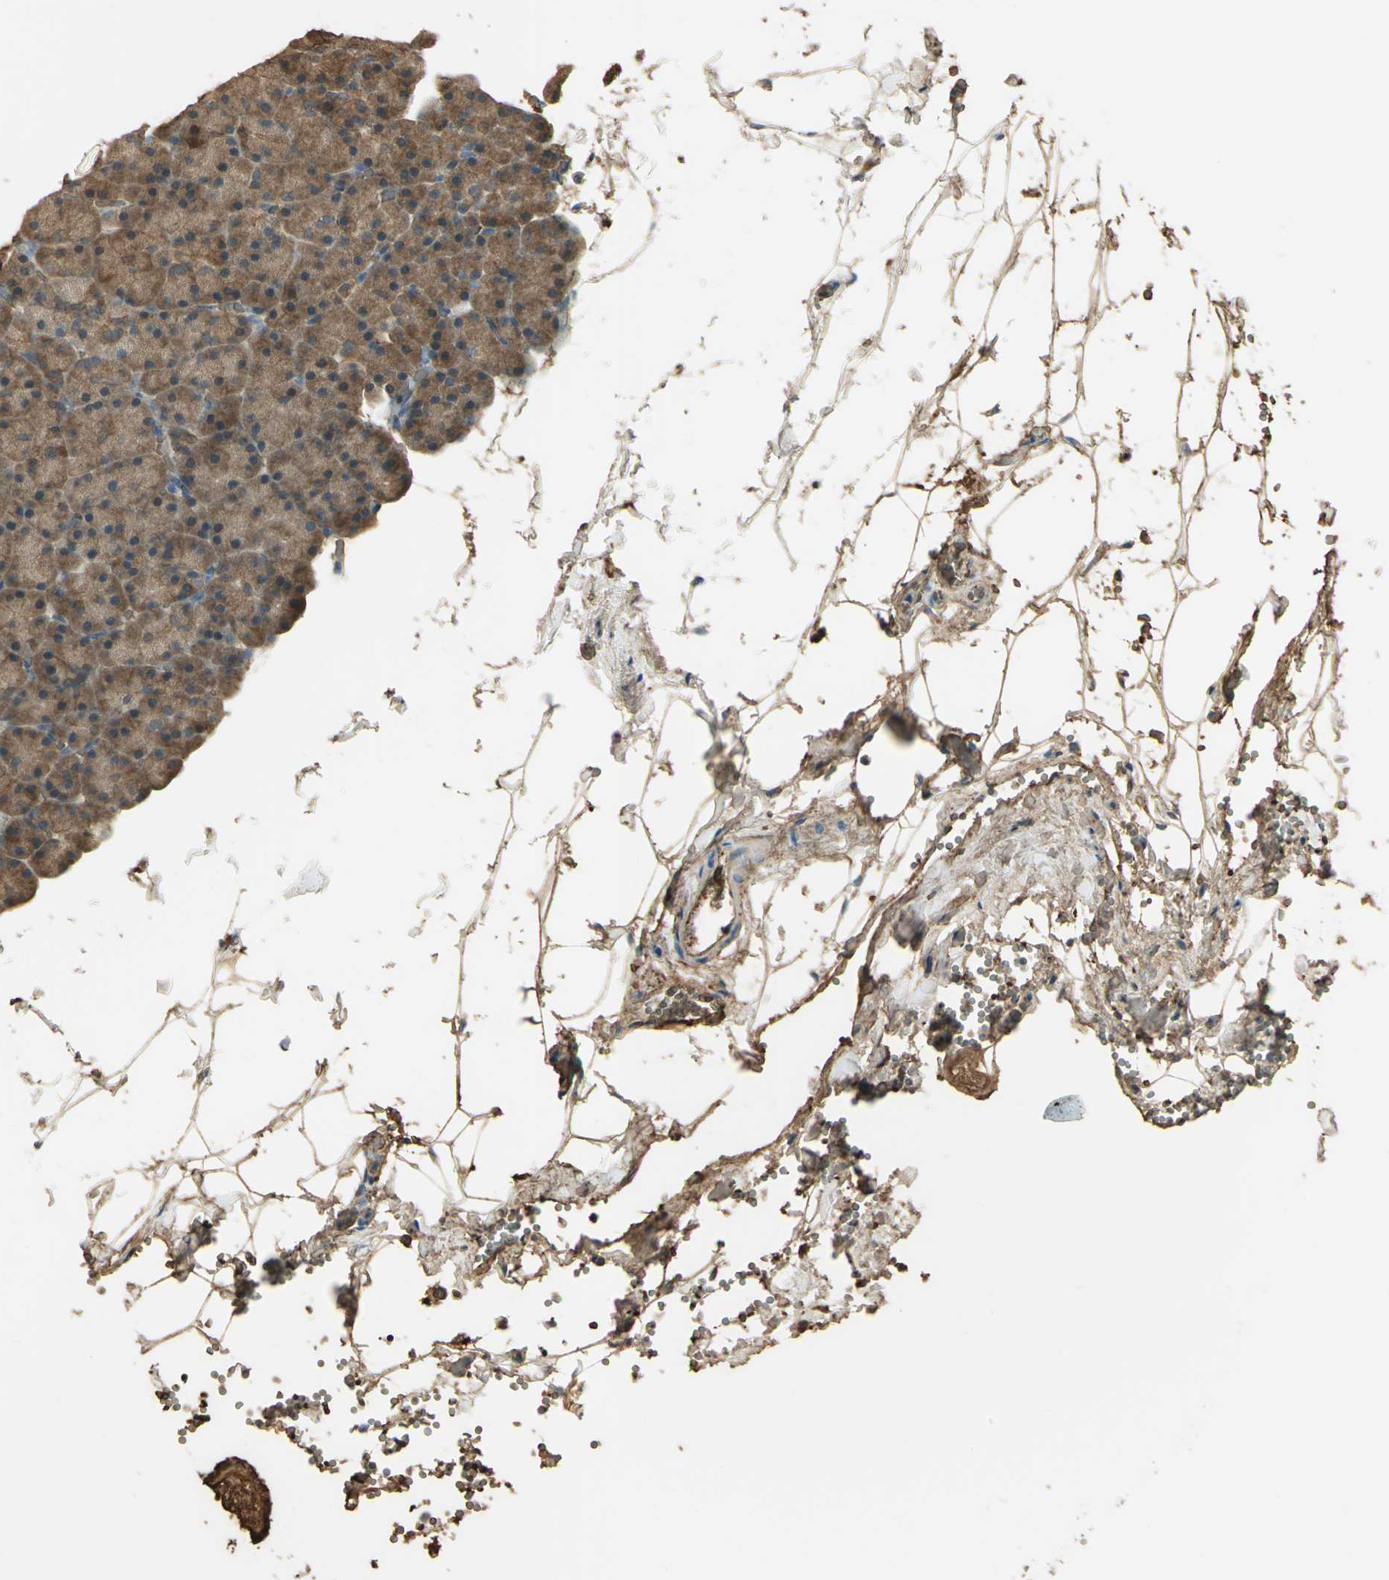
{"staining": {"intensity": "strong", "quantity": ">75%", "location": "cytoplasmic/membranous"}, "tissue": "pancreas", "cell_type": "Exocrine glandular cells", "image_type": "normal", "snomed": [{"axis": "morphology", "description": "Normal tissue, NOS"}, {"axis": "topography", "description": "Pancreas"}], "caption": "Strong cytoplasmic/membranous staining for a protein is appreciated in approximately >75% of exocrine glandular cells of normal pancreas using IHC.", "gene": "DDAH1", "patient": {"sex": "female", "age": 35}}